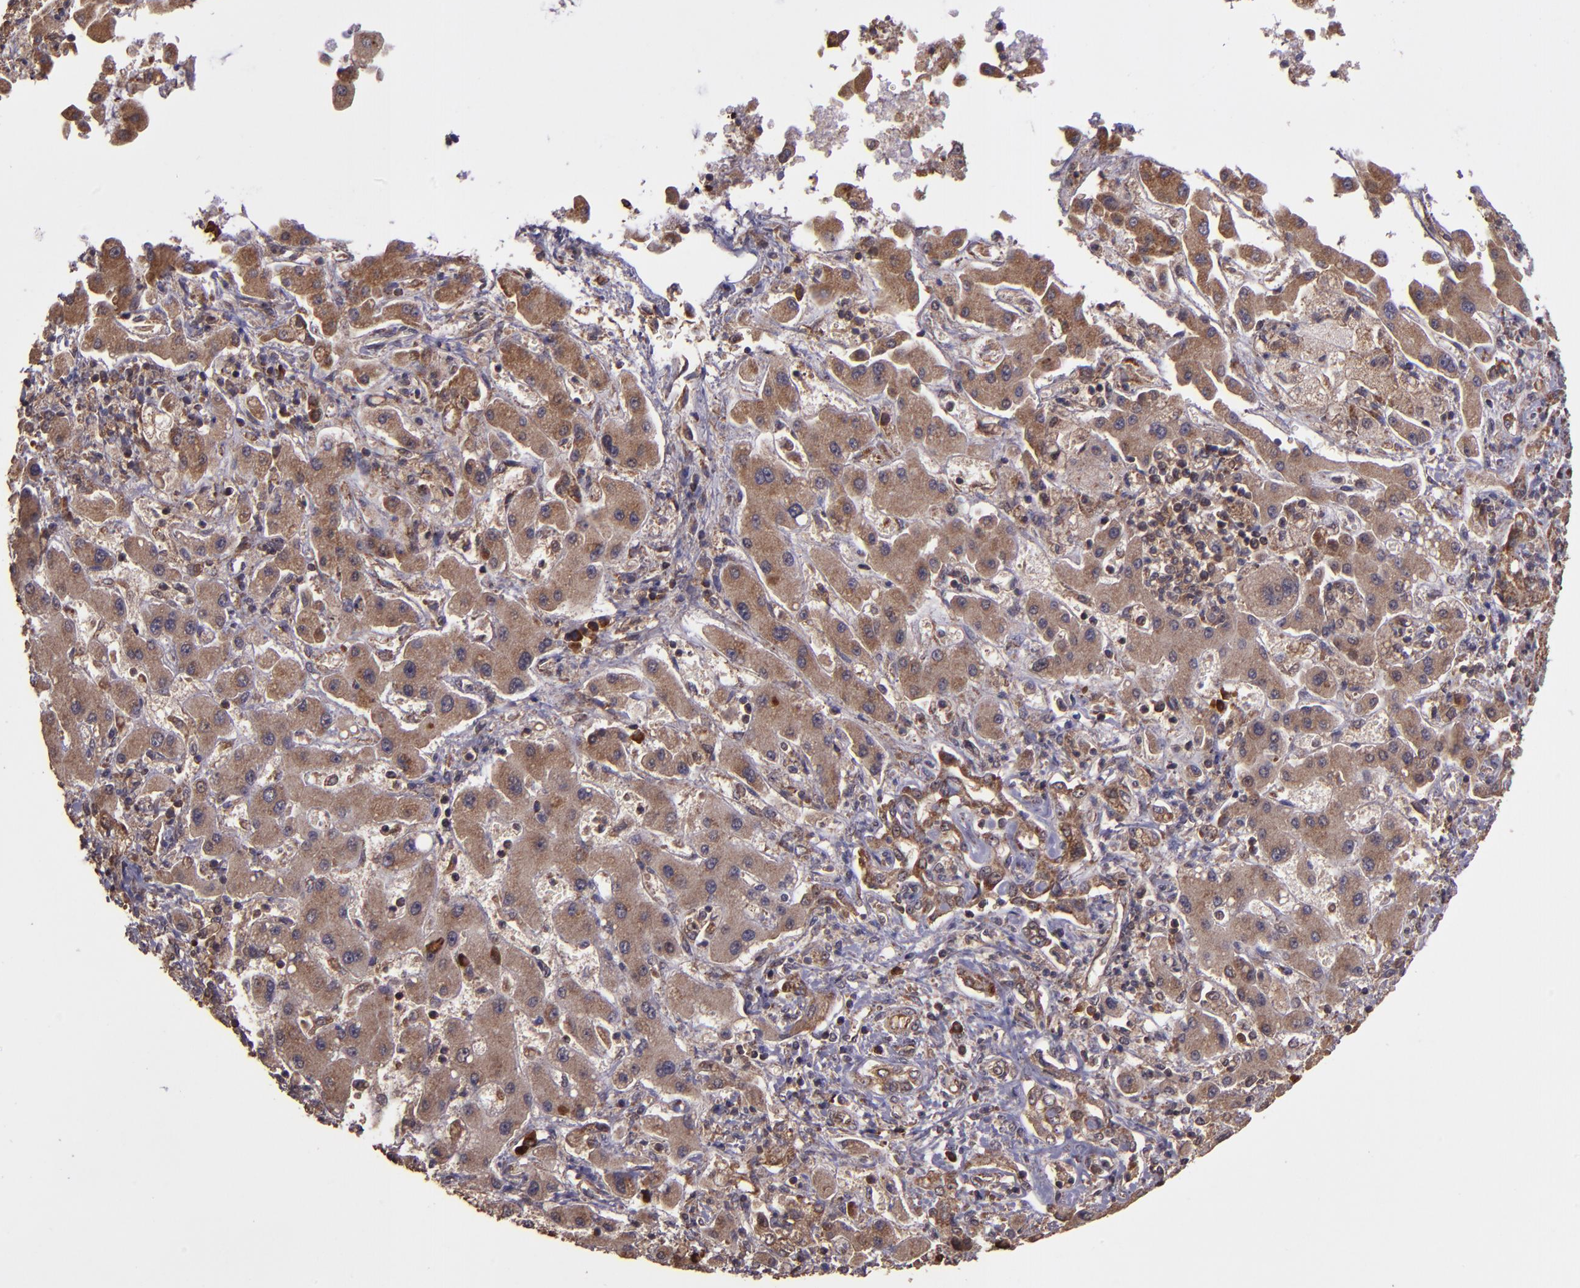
{"staining": {"intensity": "moderate", "quantity": ">75%", "location": "cytoplasmic/membranous"}, "tissue": "liver cancer", "cell_type": "Tumor cells", "image_type": "cancer", "snomed": [{"axis": "morphology", "description": "Cholangiocarcinoma"}, {"axis": "topography", "description": "Liver"}], "caption": "Immunohistochemical staining of cholangiocarcinoma (liver) reveals medium levels of moderate cytoplasmic/membranous staining in approximately >75% of tumor cells.", "gene": "USP51", "patient": {"sex": "male", "age": 50}}